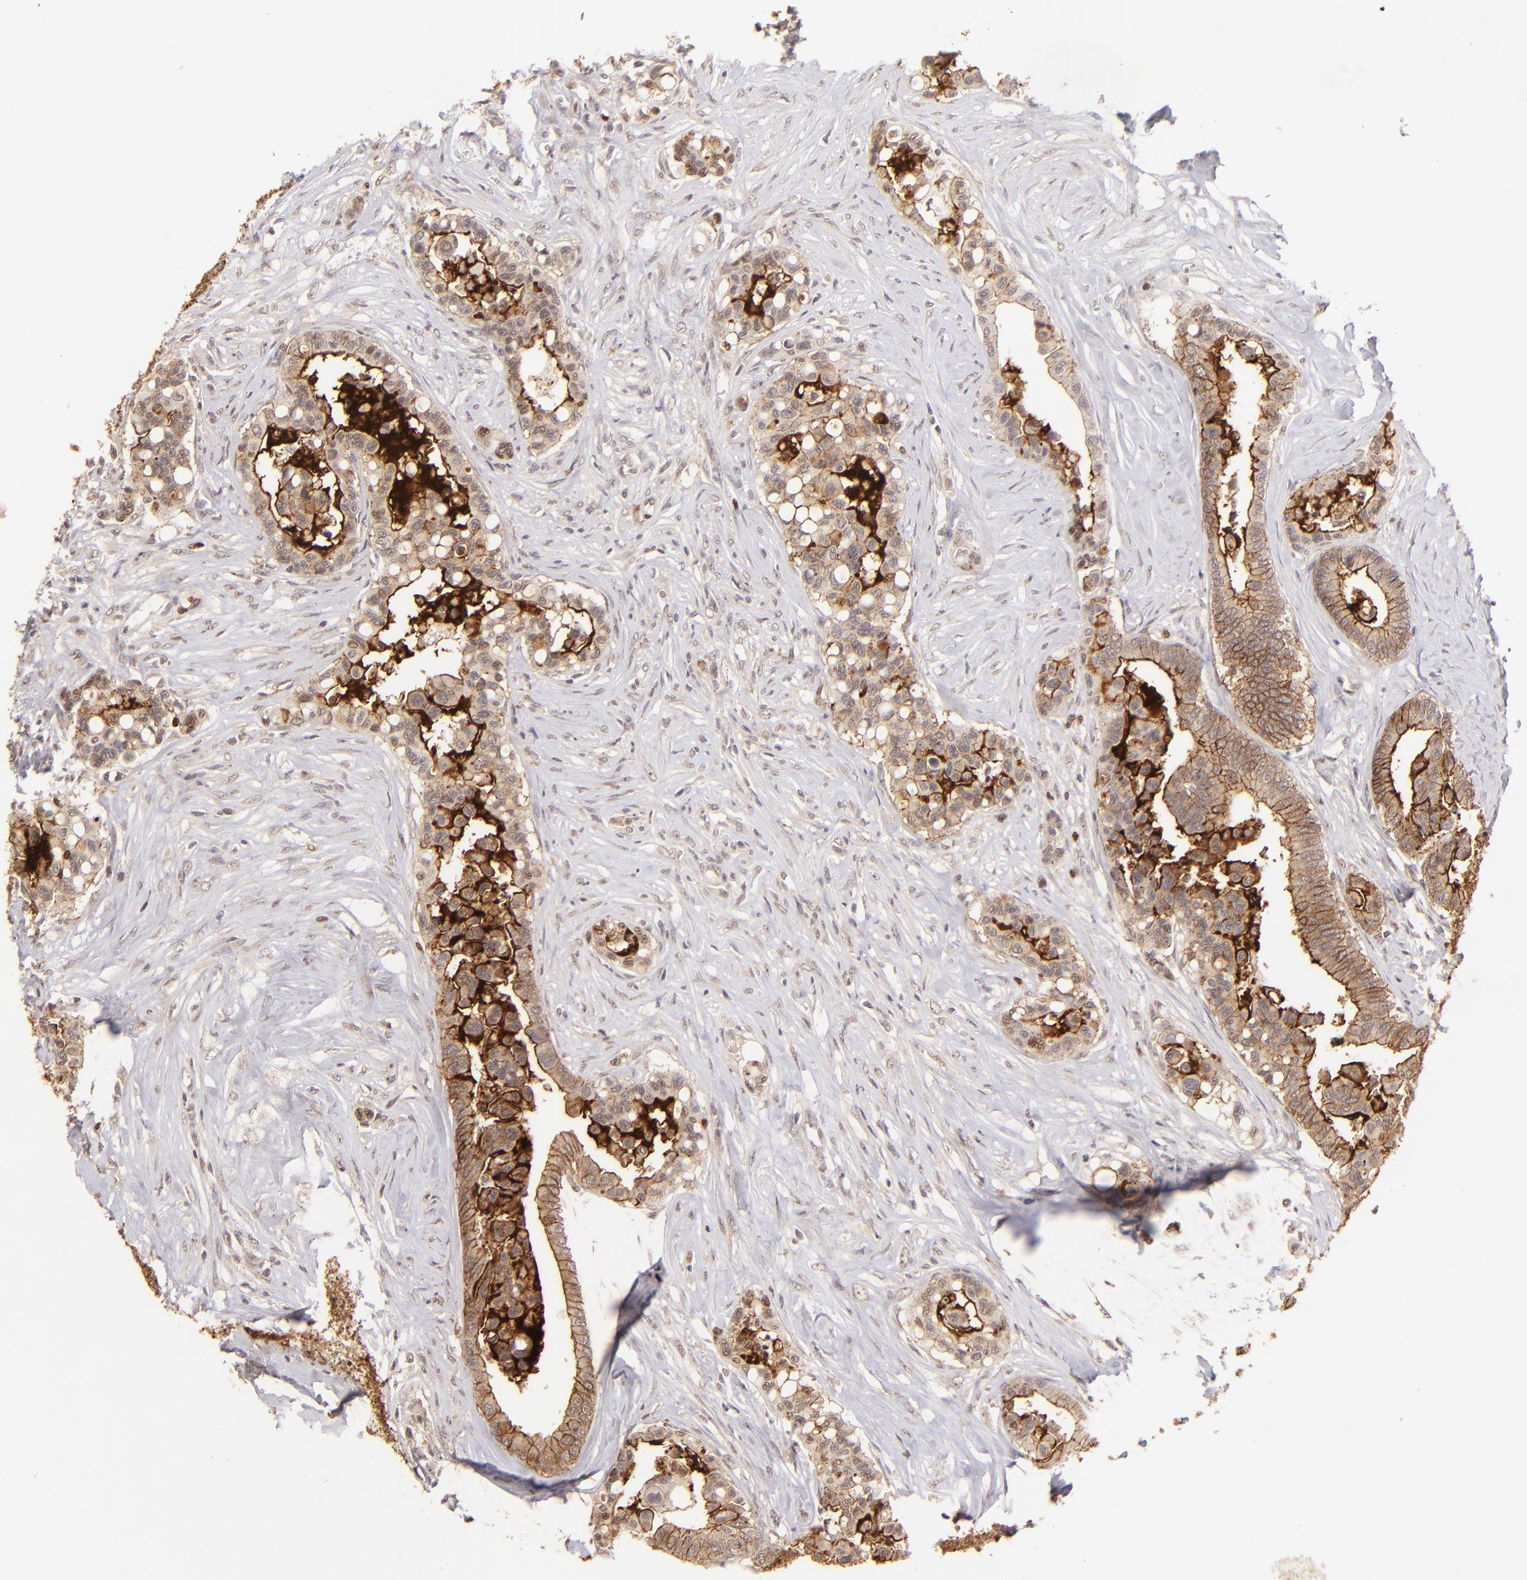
{"staining": {"intensity": "moderate", "quantity": ">75%", "location": "cytoplasmic/membranous"}, "tissue": "colorectal cancer", "cell_type": "Tumor cells", "image_type": "cancer", "snomed": [{"axis": "morphology", "description": "Adenocarcinoma, NOS"}, {"axis": "topography", "description": "Colon"}], "caption": "Colorectal cancer (adenocarcinoma) was stained to show a protein in brown. There is medium levels of moderate cytoplasmic/membranous expression in approximately >75% of tumor cells. (brown staining indicates protein expression, while blue staining denotes nuclei).", "gene": "CLDN1", "patient": {"sex": "male", "age": 82}}